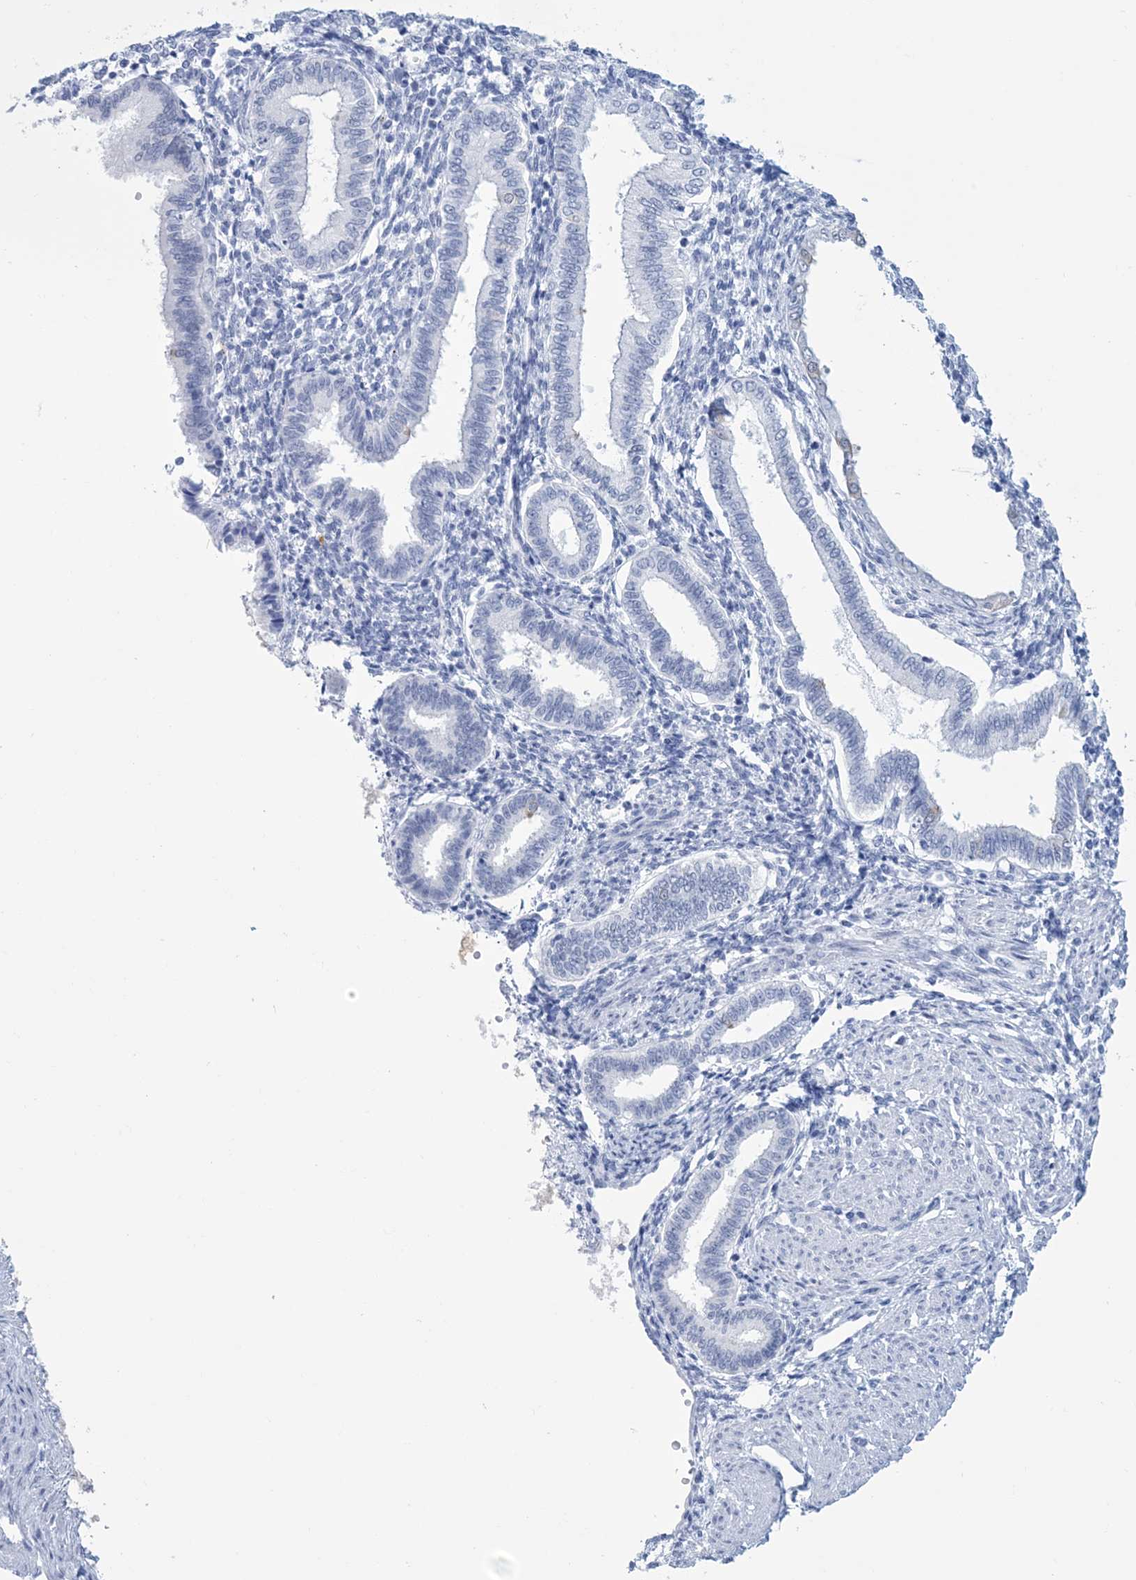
{"staining": {"intensity": "negative", "quantity": "none", "location": "none"}, "tissue": "endometrium", "cell_type": "Cells in endometrial stroma", "image_type": "normal", "snomed": [{"axis": "morphology", "description": "Normal tissue, NOS"}, {"axis": "topography", "description": "Endometrium"}], "caption": "A high-resolution histopathology image shows immunohistochemistry staining of normal endometrium, which demonstrates no significant positivity in cells in endometrial stroma.", "gene": "DPCD", "patient": {"sex": "female", "age": 53}}